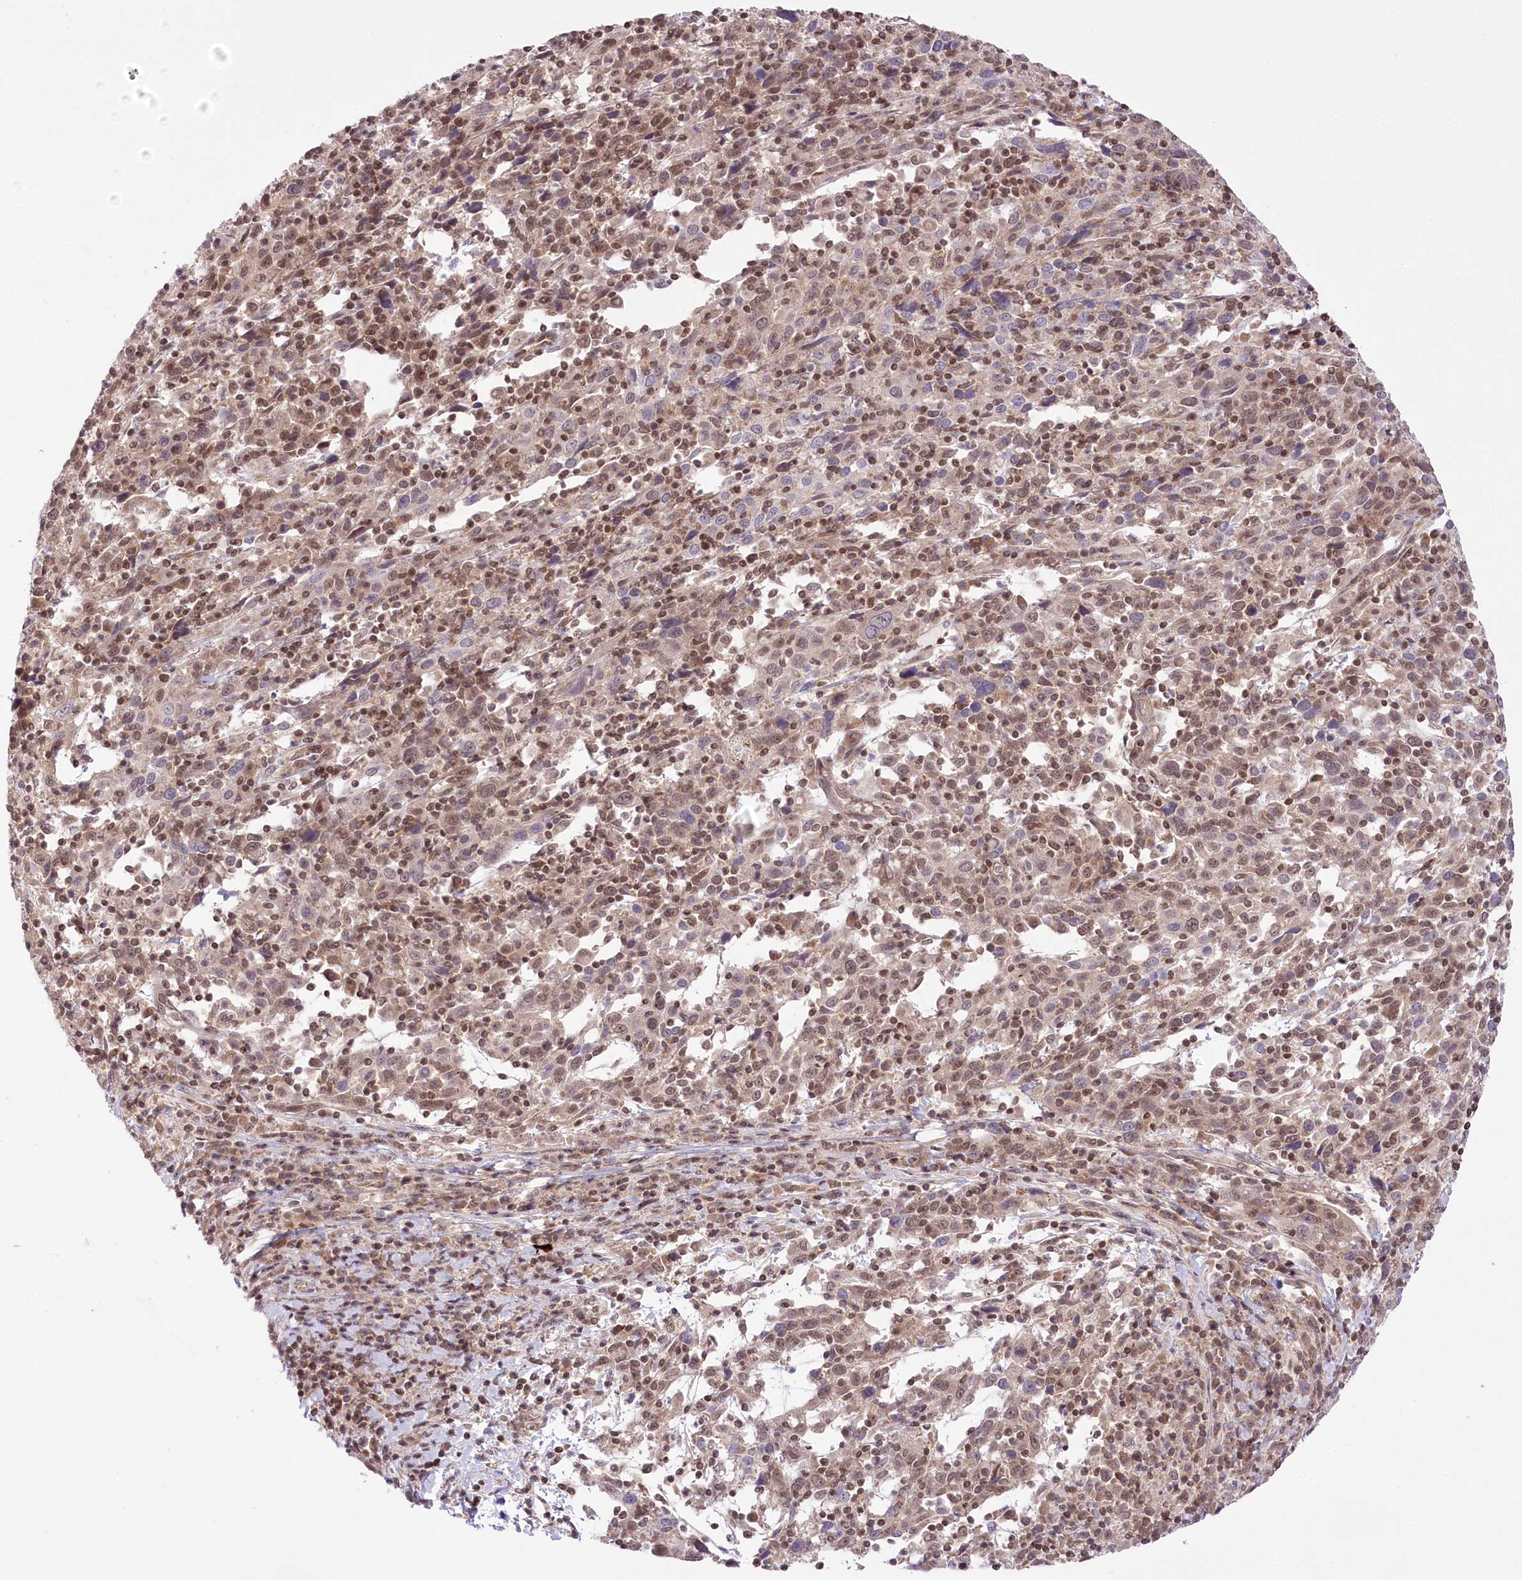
{"staining": {"intensity": "moderate", "quantity": "25%-75%", "location": "nuclear"}, "tissue": "cervical cancer", "cell_type": "Tumor cells", "image_type": "cancer", "snomed": [{"axis": "morphology", "description": "Squamous cell carcinoma, NOS"}, {"axis": "topography", "description": "Cervix"}], "caption": "Protein staining of cervical cancer (squamous cell carcinoma) tissue reveals moderate nuclear expression in about 25%-75% of tumor cells.", "gene": "ZMAT2", "patient": {"sex": "female", "age": 46}}